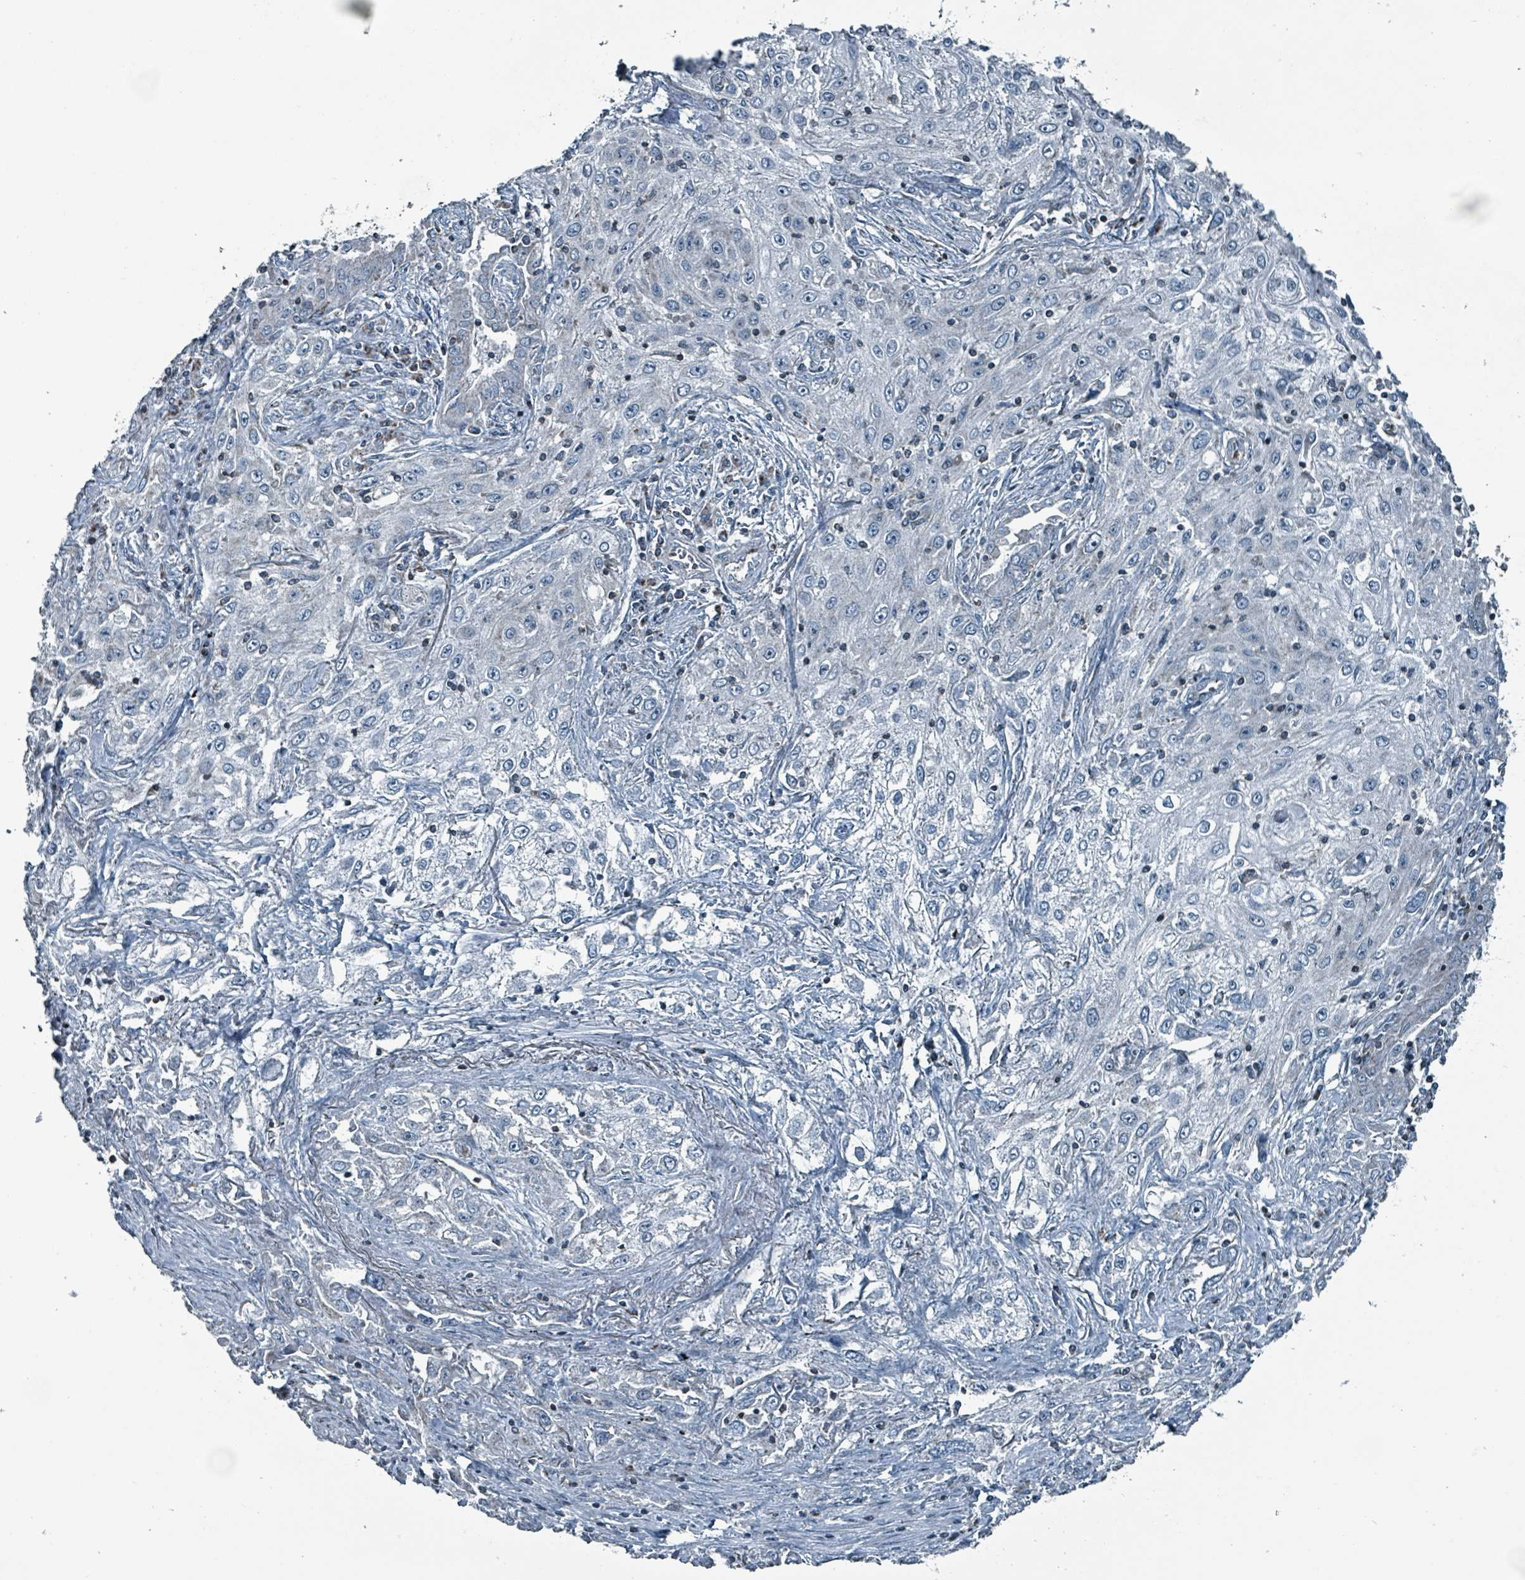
{"staining": {"intensity": "negative", "quantity": "none", "location": "none"}, "tissue": "lung cancer", "cell_type": "Tumor cells", "image_type": "cancer", "snomed": [{"axis": "morphology", "description": "Squamous cell carcinoma, NOS"}, {"axis": "topography", "description": "Lung"}], "caption": "IHC image of lung cancer stained for a protein (brown), which displays no expression in tumor cells. The staining was performed using DAB (3,3'-diaminobenzidine) to visualize the protein expression in brown, while the nuclei were stained in blue with hematoxylin (Magnification: 20x).", "gene": "ABHD18", "patient": {"sex": "female", "age": 69}}